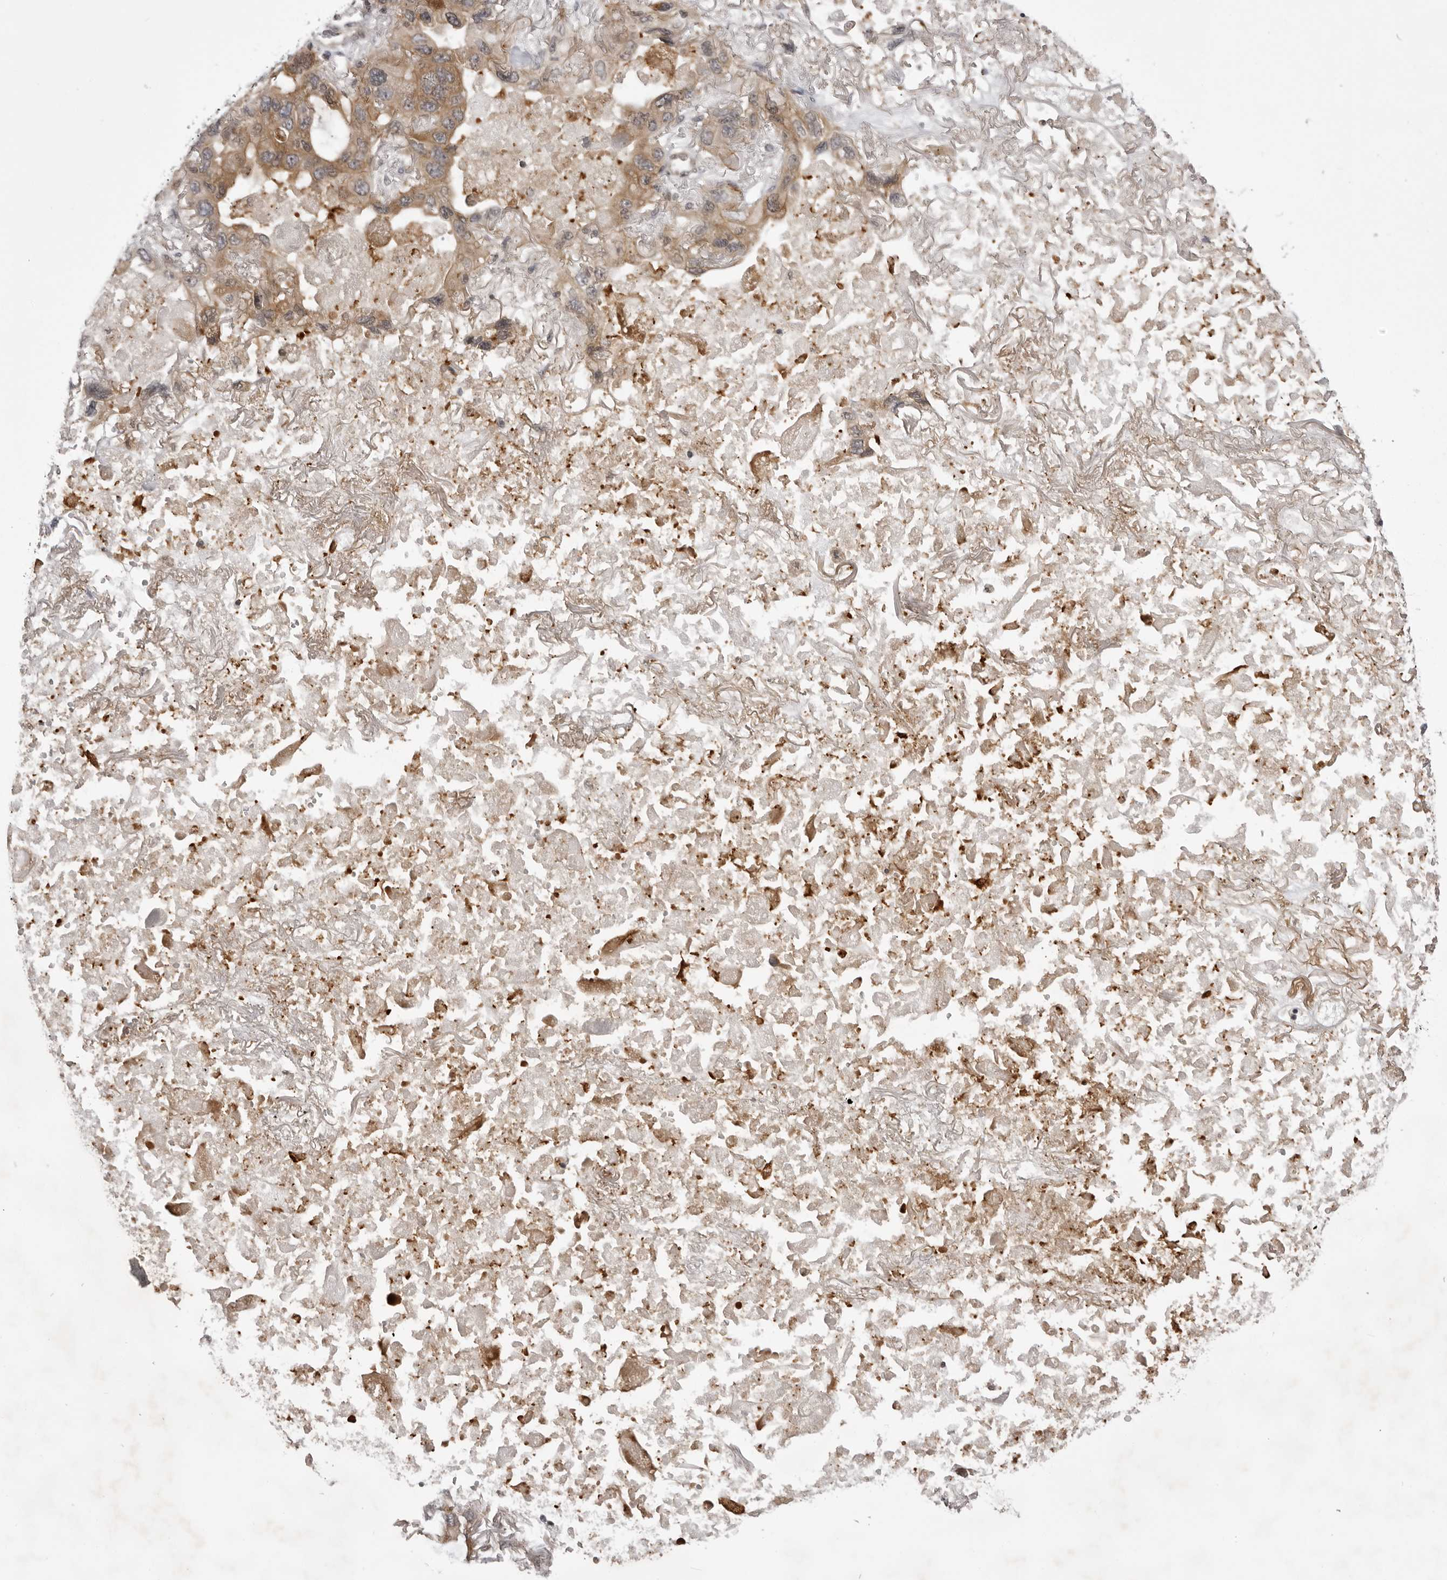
{"staining": {"intensity": "moderate", "quantity": ">75%", "location": "cytoplasmic/membranous"}, "tissue": "lung cancer", "cell_type": "Tumor cells", "image_type": "cancer", "snomed": [{"axis": "morphology", "description": "Squamous cell carcinoma, NOS"}, {"axis": "topography", "description": "Lung"}], "caption": "DAB (3,3'-diaminobenzidine) immunohistochemical staining of human lung cancer (squamous cell carcinoma) displays moderate cytoplasmic/membranous protein positivity in approximately >75% of tumor cells. (Brightfield microscopy of DAB IHC at high magnification).", "gene": "USP43", "patient": {"sex": "female", "age": 73}}